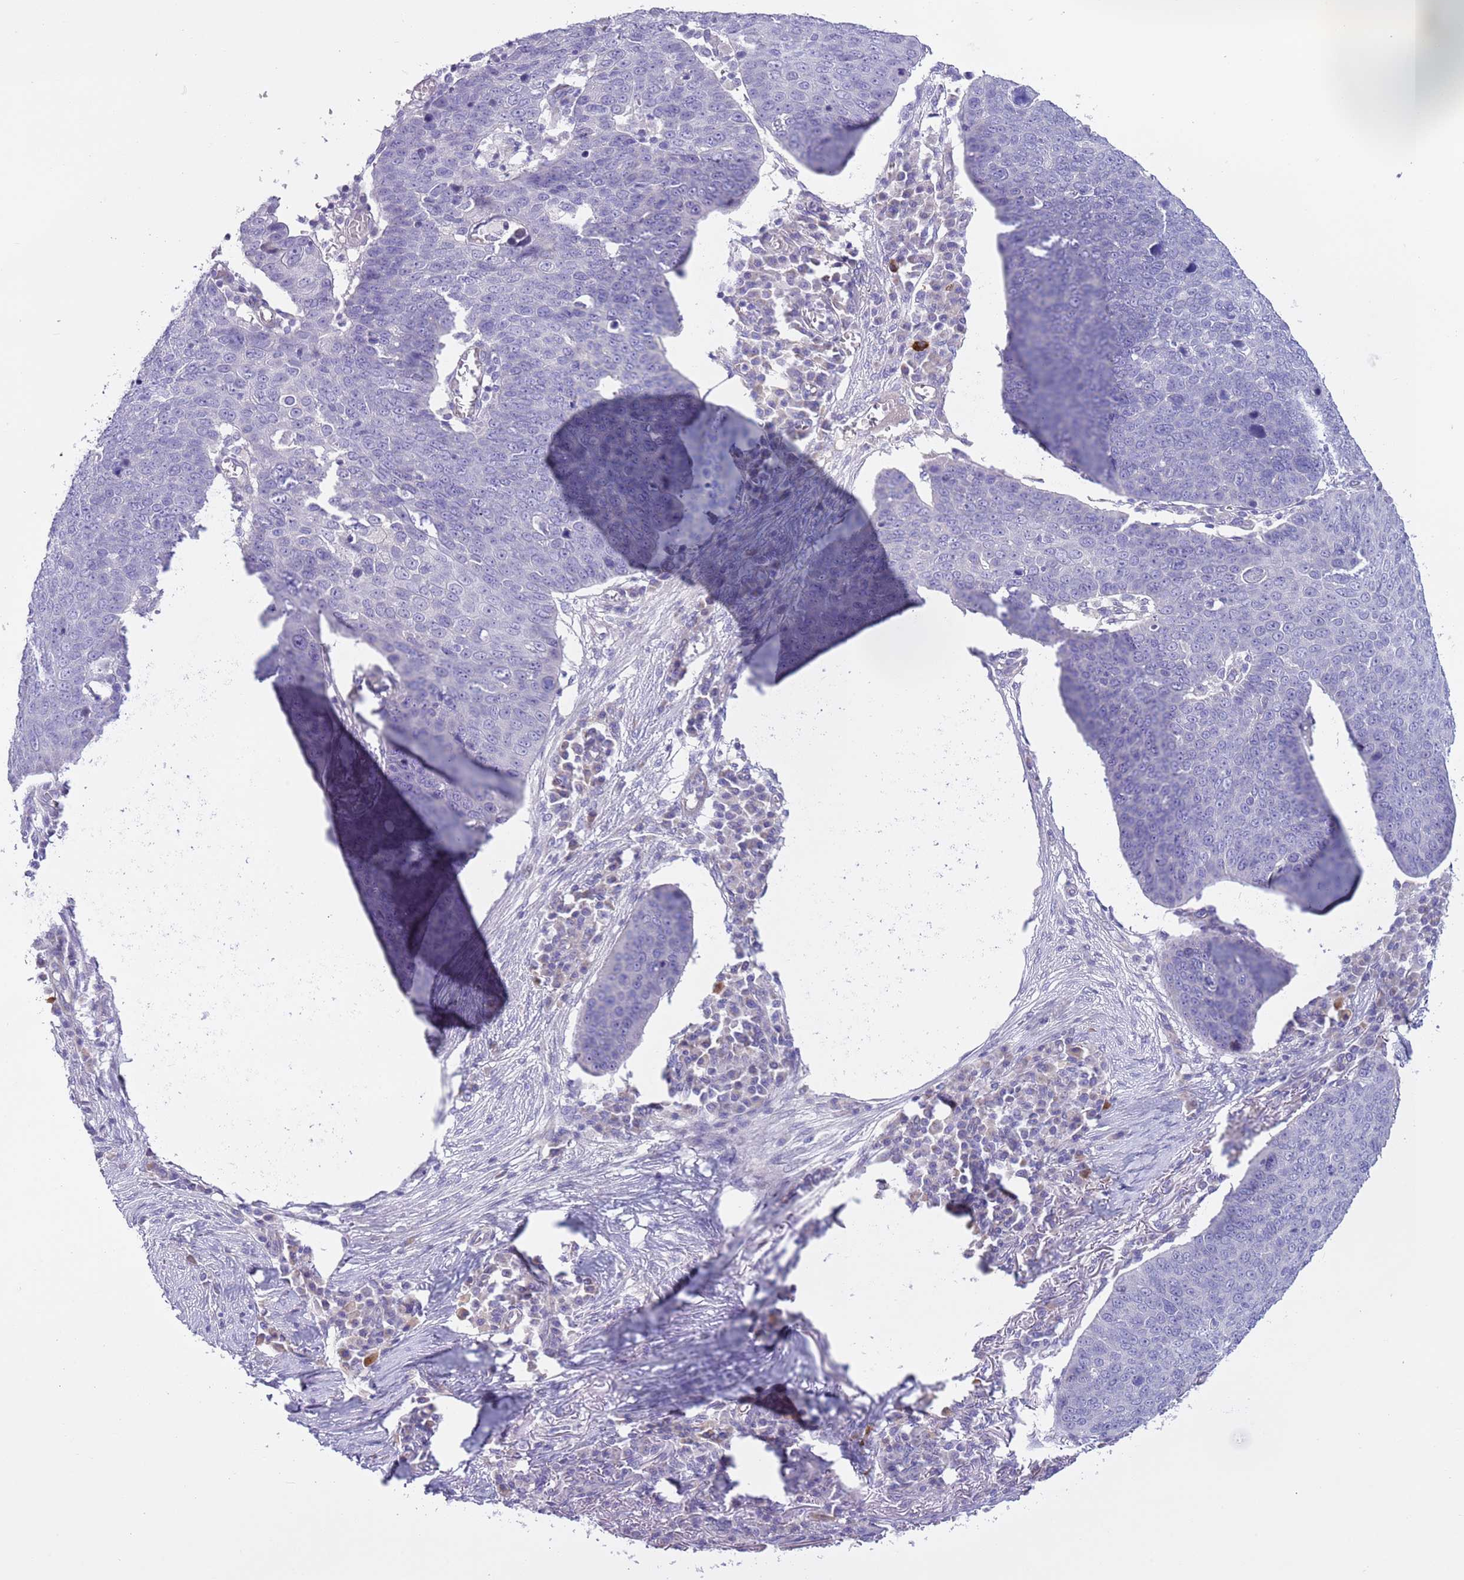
{"staining": {"intensity": "negative", "quantity": "none", "location": "none"}, "tissue": "skin cancer", "cell_type": "Tumor cells", "image_type": "cancer", "snomed": [{"axis": "morphology", "description": "Squamous cell carcinoma, NOS"}, {"axis": "topography", "description": "Skin"}], "caption": "This is an IHC micrograph of skin cancer (squamous cell carcinoma). There is no staining in tumor cells.", "gene": "NET1", "patient": {"sex": "male", "age": 71}}